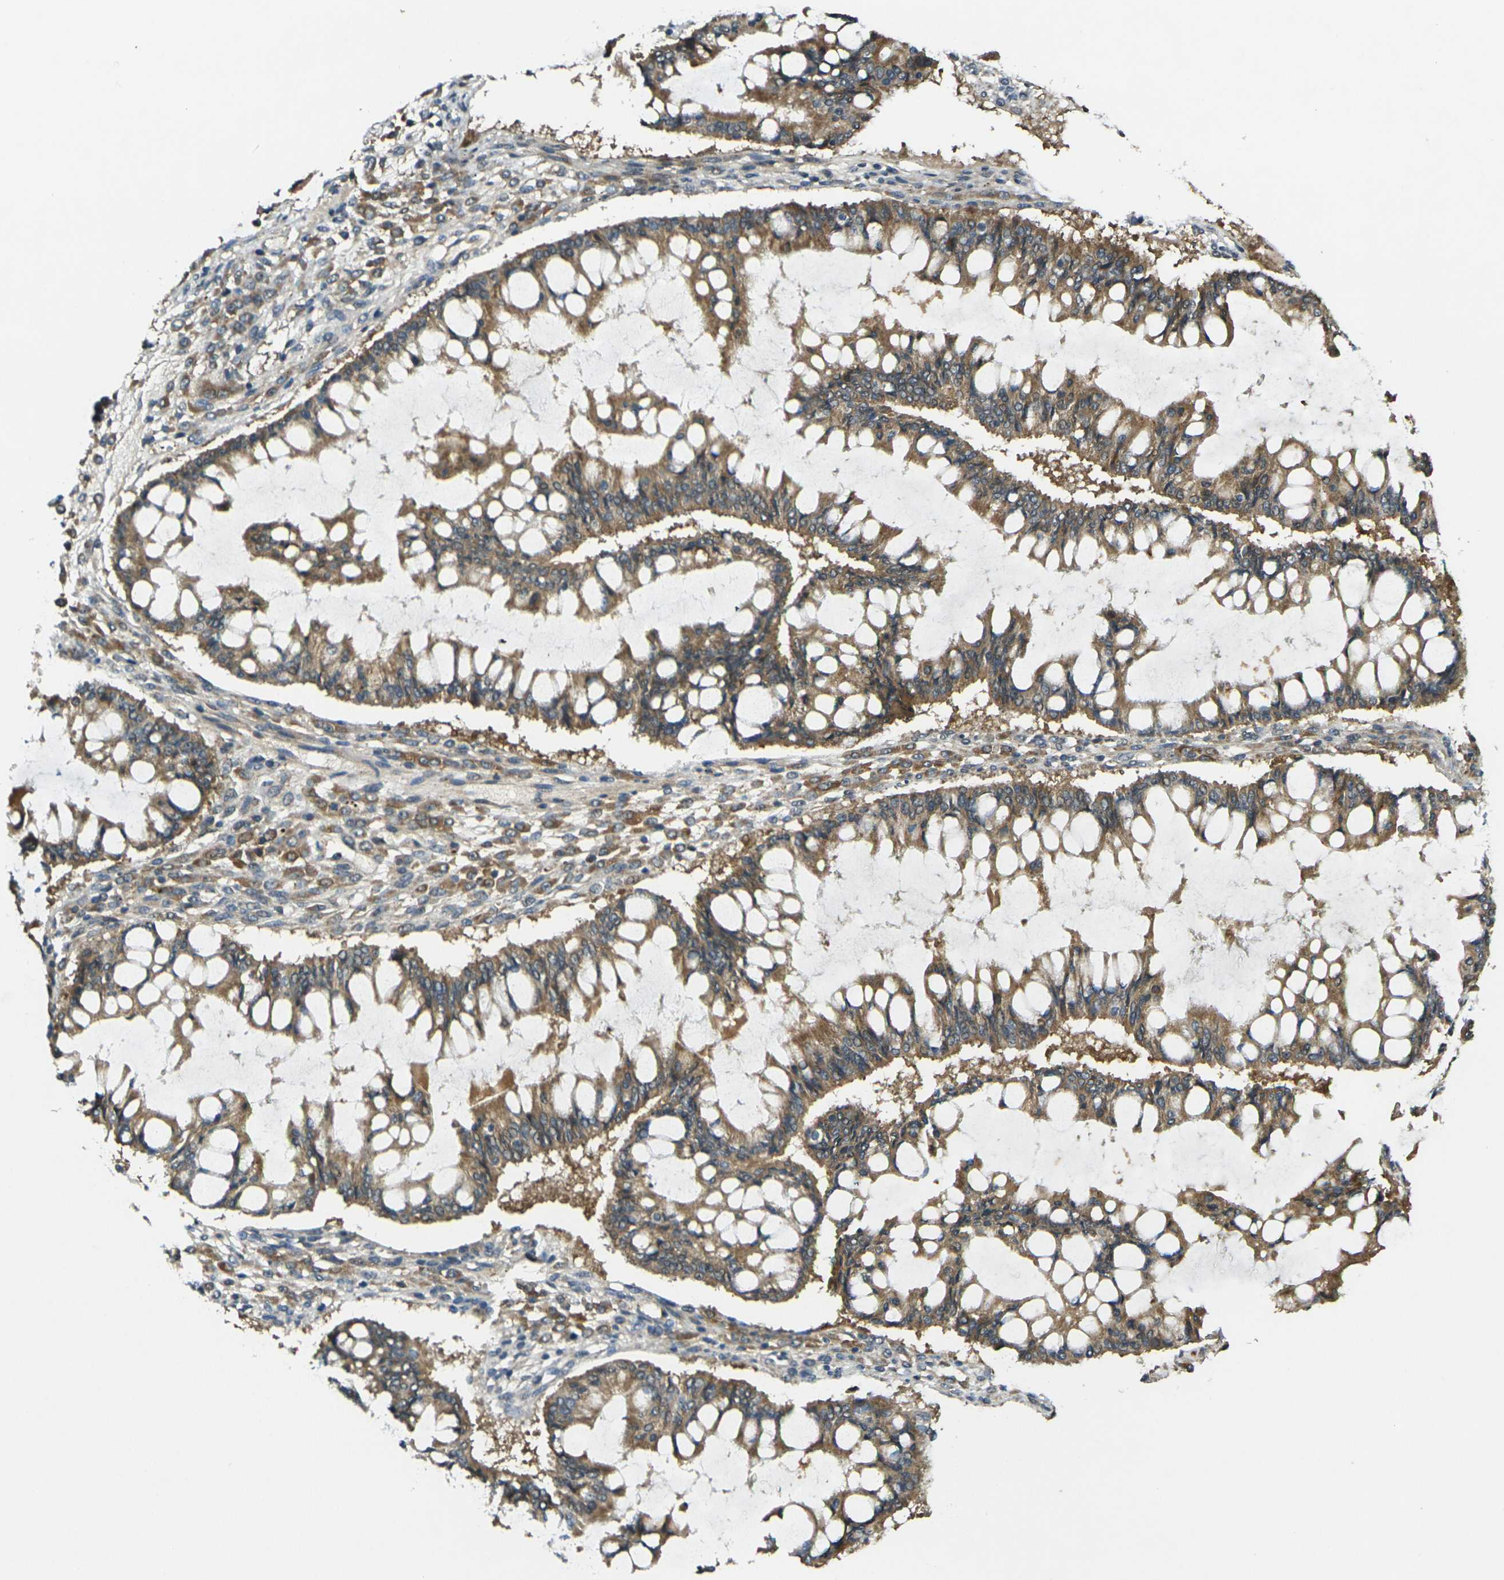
{"staining": {"intensity": "moderate", "quantity": ">75%", "location": "cytoplasmic/membranous"}, "tissue": "ovarian cancer", "cell_type": "Tumor cells", "image_type": "cancer", "snomed": [{"axis": "morphology", "description": "Cystadenocarcinoma, mucinous, NOS"}, {"axis": "topography", "description": "Ovary"}], "caption": "Protein expression analysis of ovarian cancer (mucinous cystadenocarcinoma) displays moderate cytoplasmic/membranous positivity in about >75% of tumor cells. (IHC, brightfield microscopy, high magnification).", "gene": "GNA12", "patient": {"sex": "female", "age": 73}}